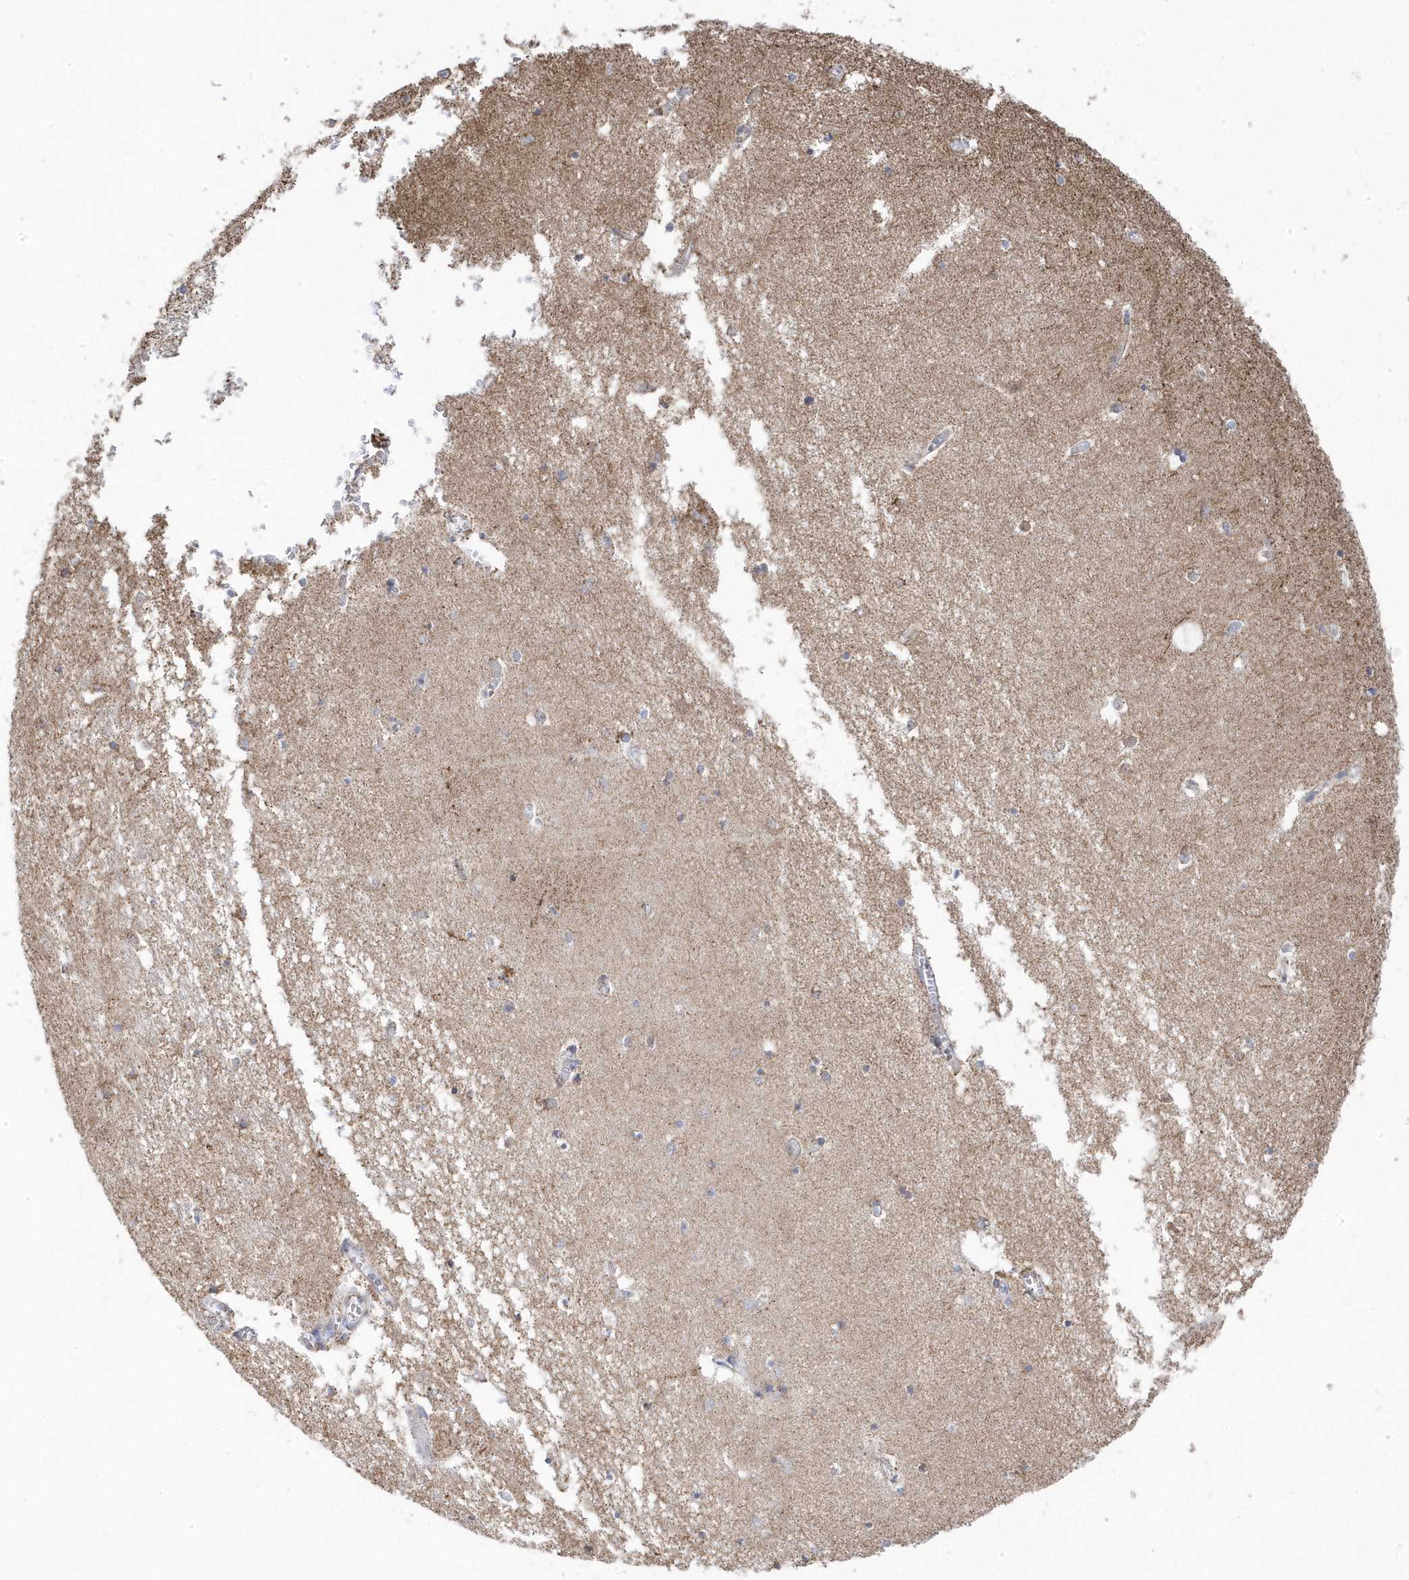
{"staining": {"intensity": "weak", "quantity": "<25%", "location": "cytoplasmic/membranous"}, "tissue": "hippocampus", "cell_type": "Glial cells", "image_type": "normal", "snomed": [{"axis": "morphology", "description": "Normal tissue, NOS"}, {"axis": "topography", "description": "Hippocampus"}], "caption": "DAB (3,3'-diaminobenzidine) immunohistochemical staining of normal human hippocampus reveals no significant expression in glial cells. (DAB (3,3'-diaminobenzidine) IHC visualized using brightfield microscopy, high magnification).", "gene": "GTPBP8", "patient": {"sex": "male", "age": 70}}